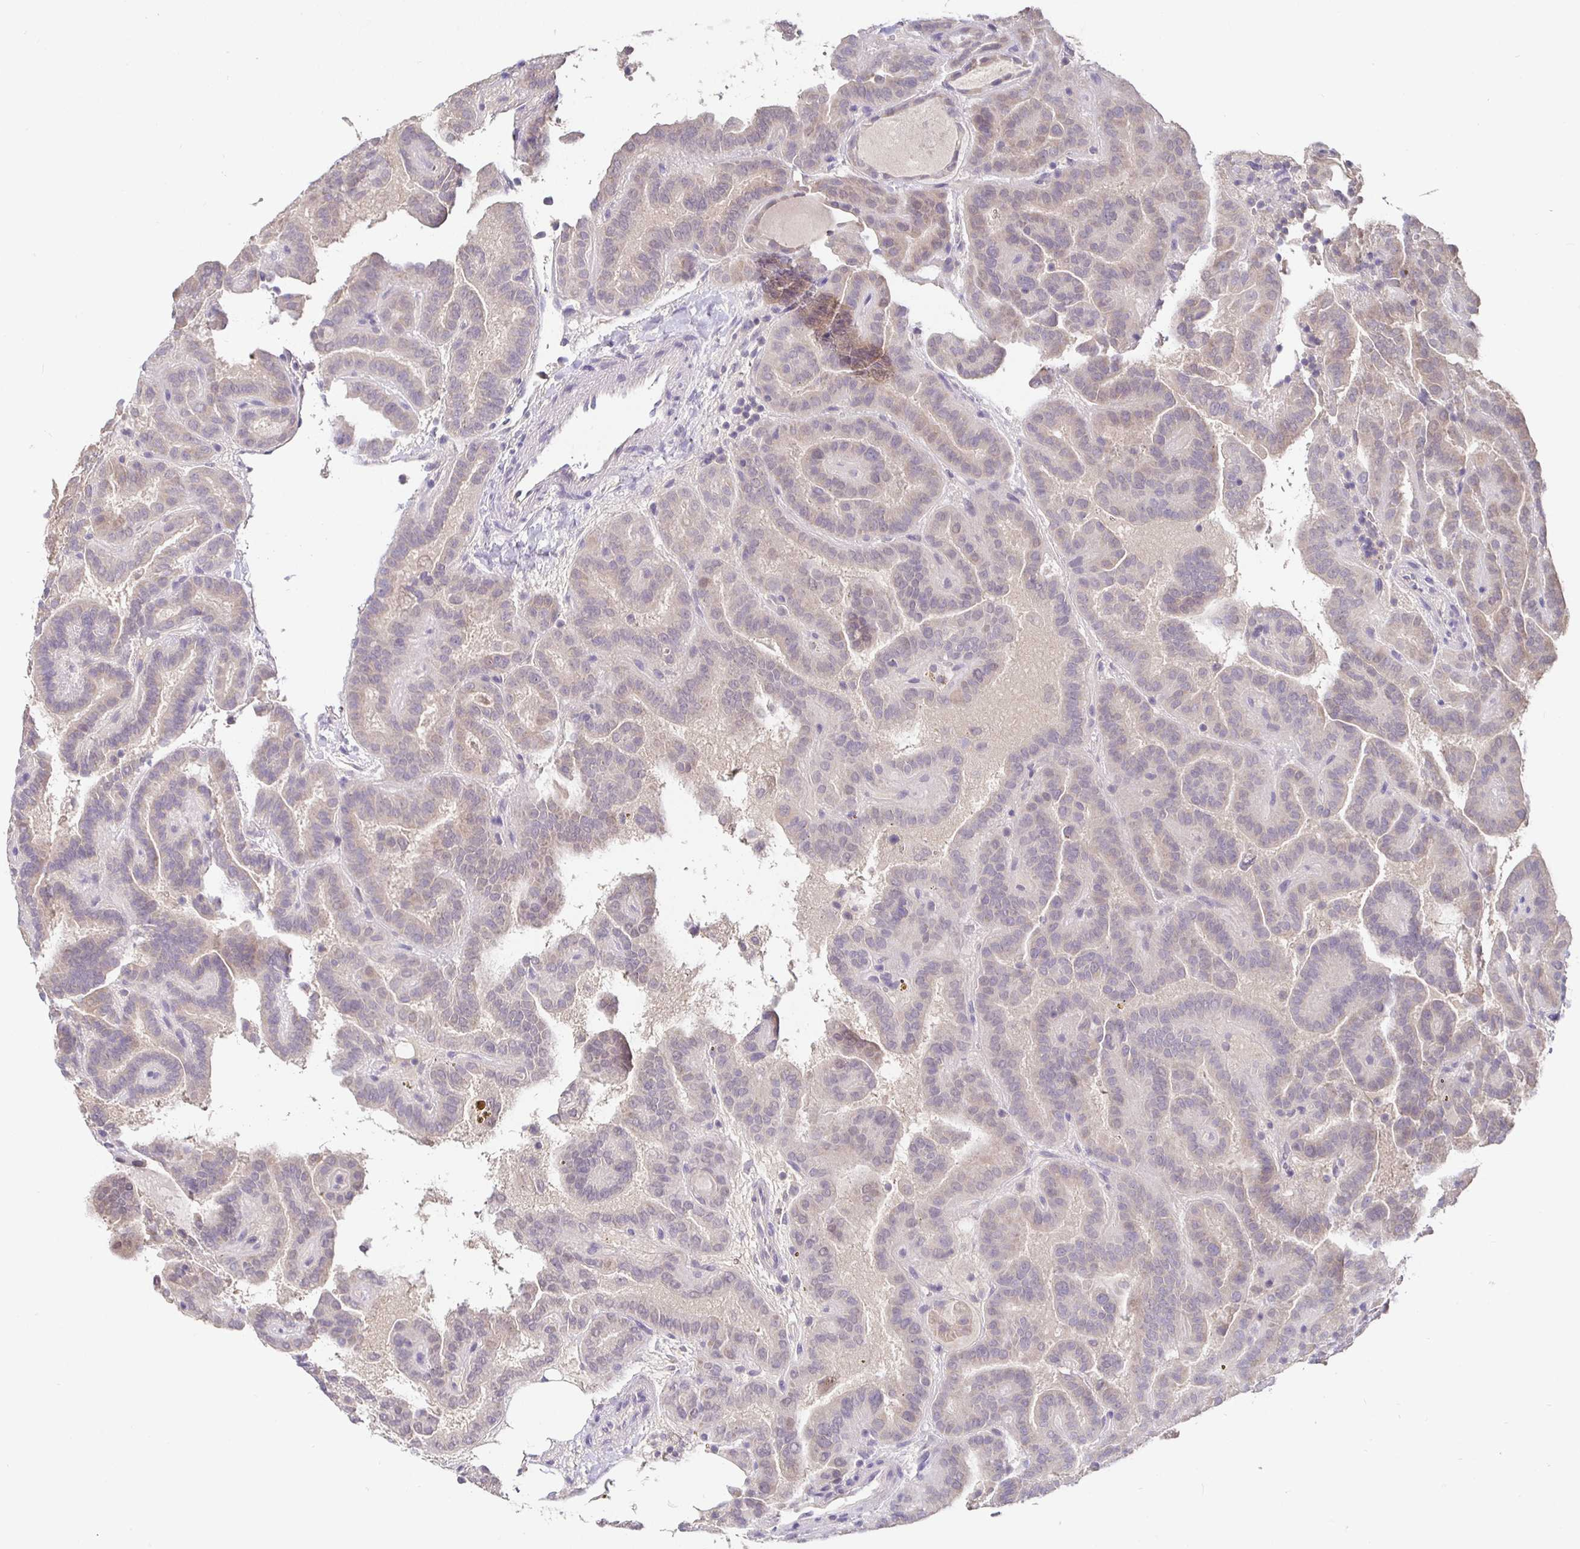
{"staining": {"intensity": "negative", "quantity": "none", "location": "none"}, "tissue": "thyroid cancer", "cell_type": "Tumor cells", "image_type": "cancer", "snomed": [{"axis": "morphology", "description": "Papillary adenocarcinoma, NOS"}, {"axis": "topography", "description": "Thyroid gland"}], "caption": "Tumor cells are negative for protein expression in human thyroid cancer (papillary adenocarcinoma).", "gene": "SATB1", "patient": {"sex": "female", "age": 46}}